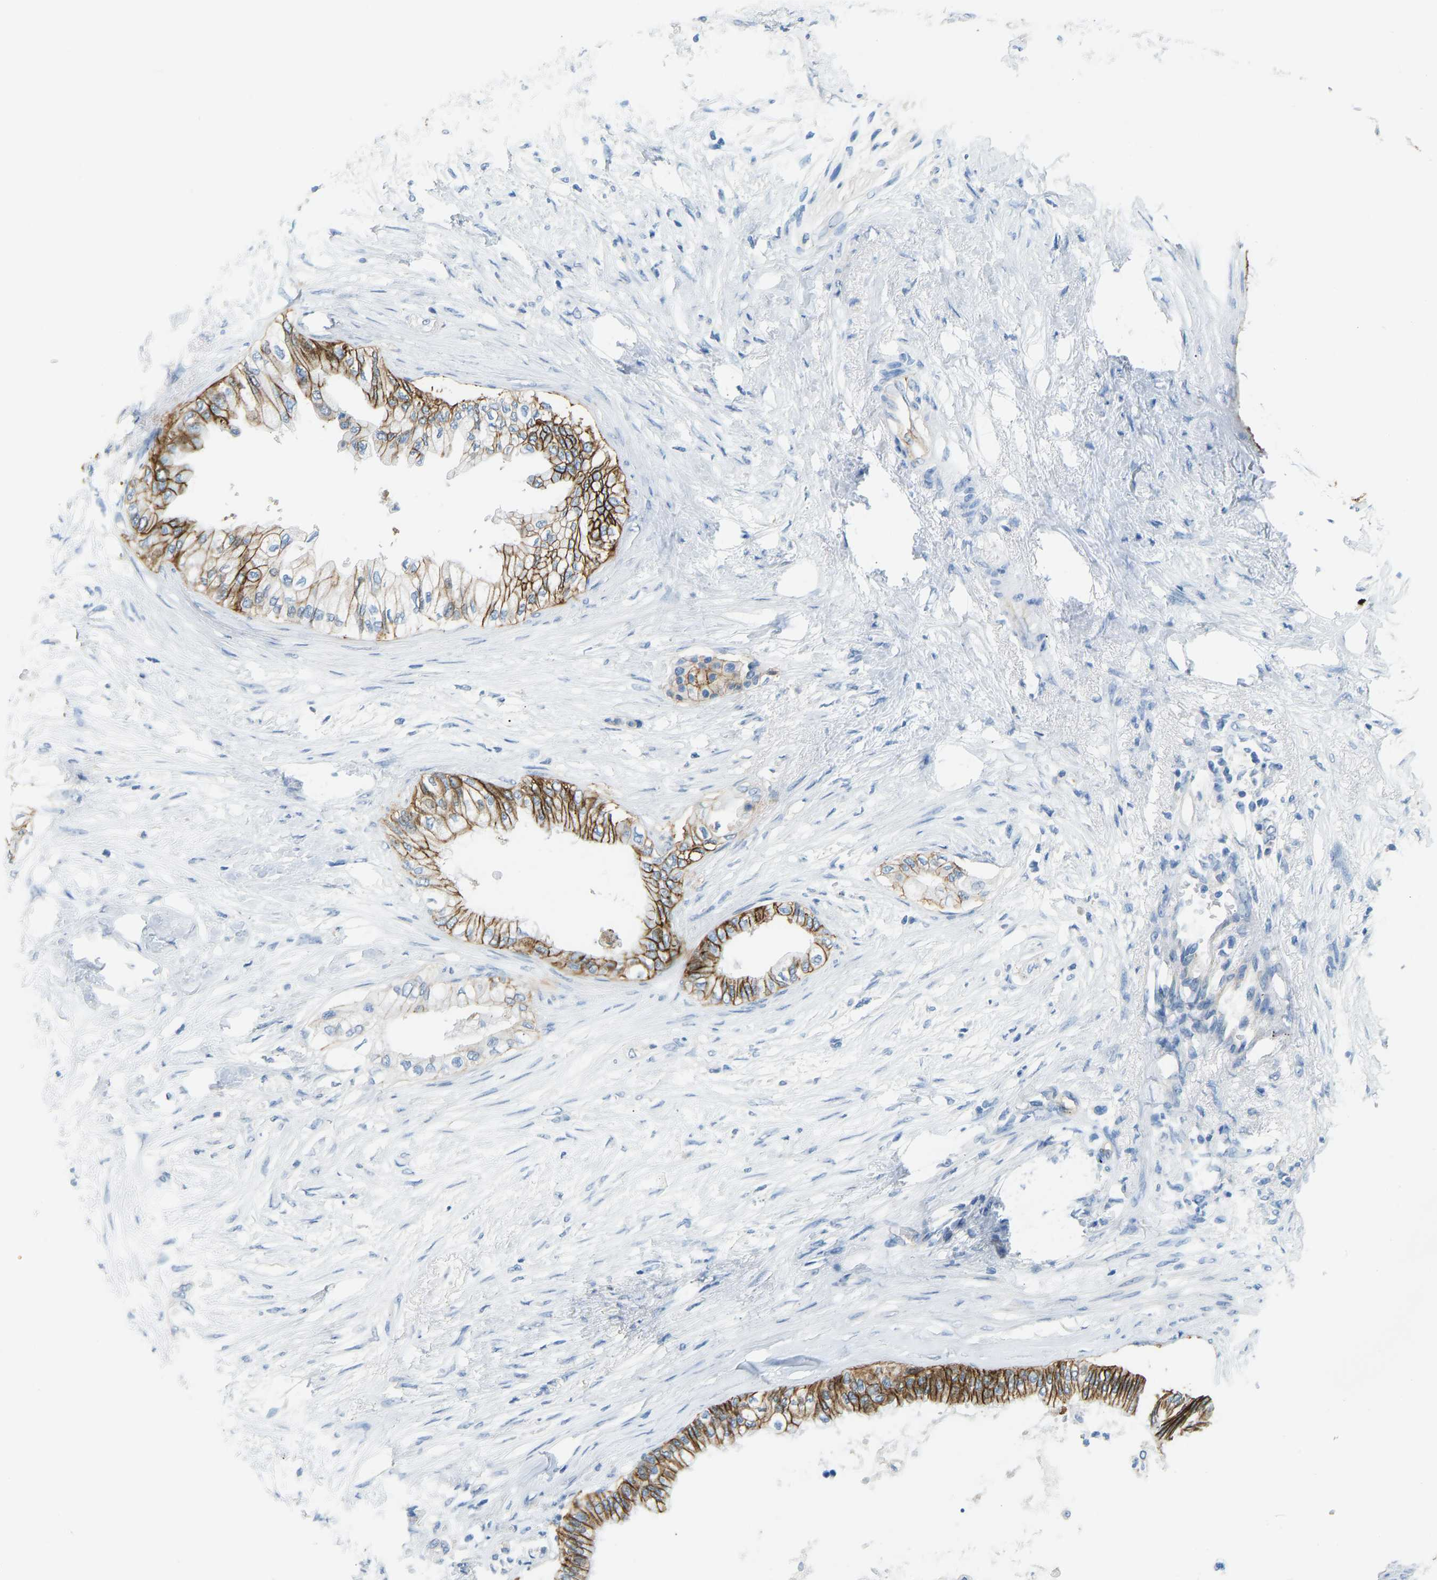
{"staining": {"intensity": "strong", "quantity": ">75%", "location": "cytoplasmic/membranous"}, "tissue": "pancreatic cancer", "cell_type": "Tumor cells", "image_type": "cancer", "snomed": [{"axis": "morphology", "description": "Normal tissue, NOS"}, {"axis": "morphology", "description": "Adenocarcinoma, NOS"}, {"axis": "topography", "description": "Pancreas"}, {"axis": "topography", "description": "Duodenum"}], "caption": "Immunohistochemical staining of human adenocarcinoma (pancreatic) displays strong cytoplasmic/membranous protein expression in about >75% of tumor cells.", "gene": "ATP1A1", "patient": {"sex": "female", "age": 60}}